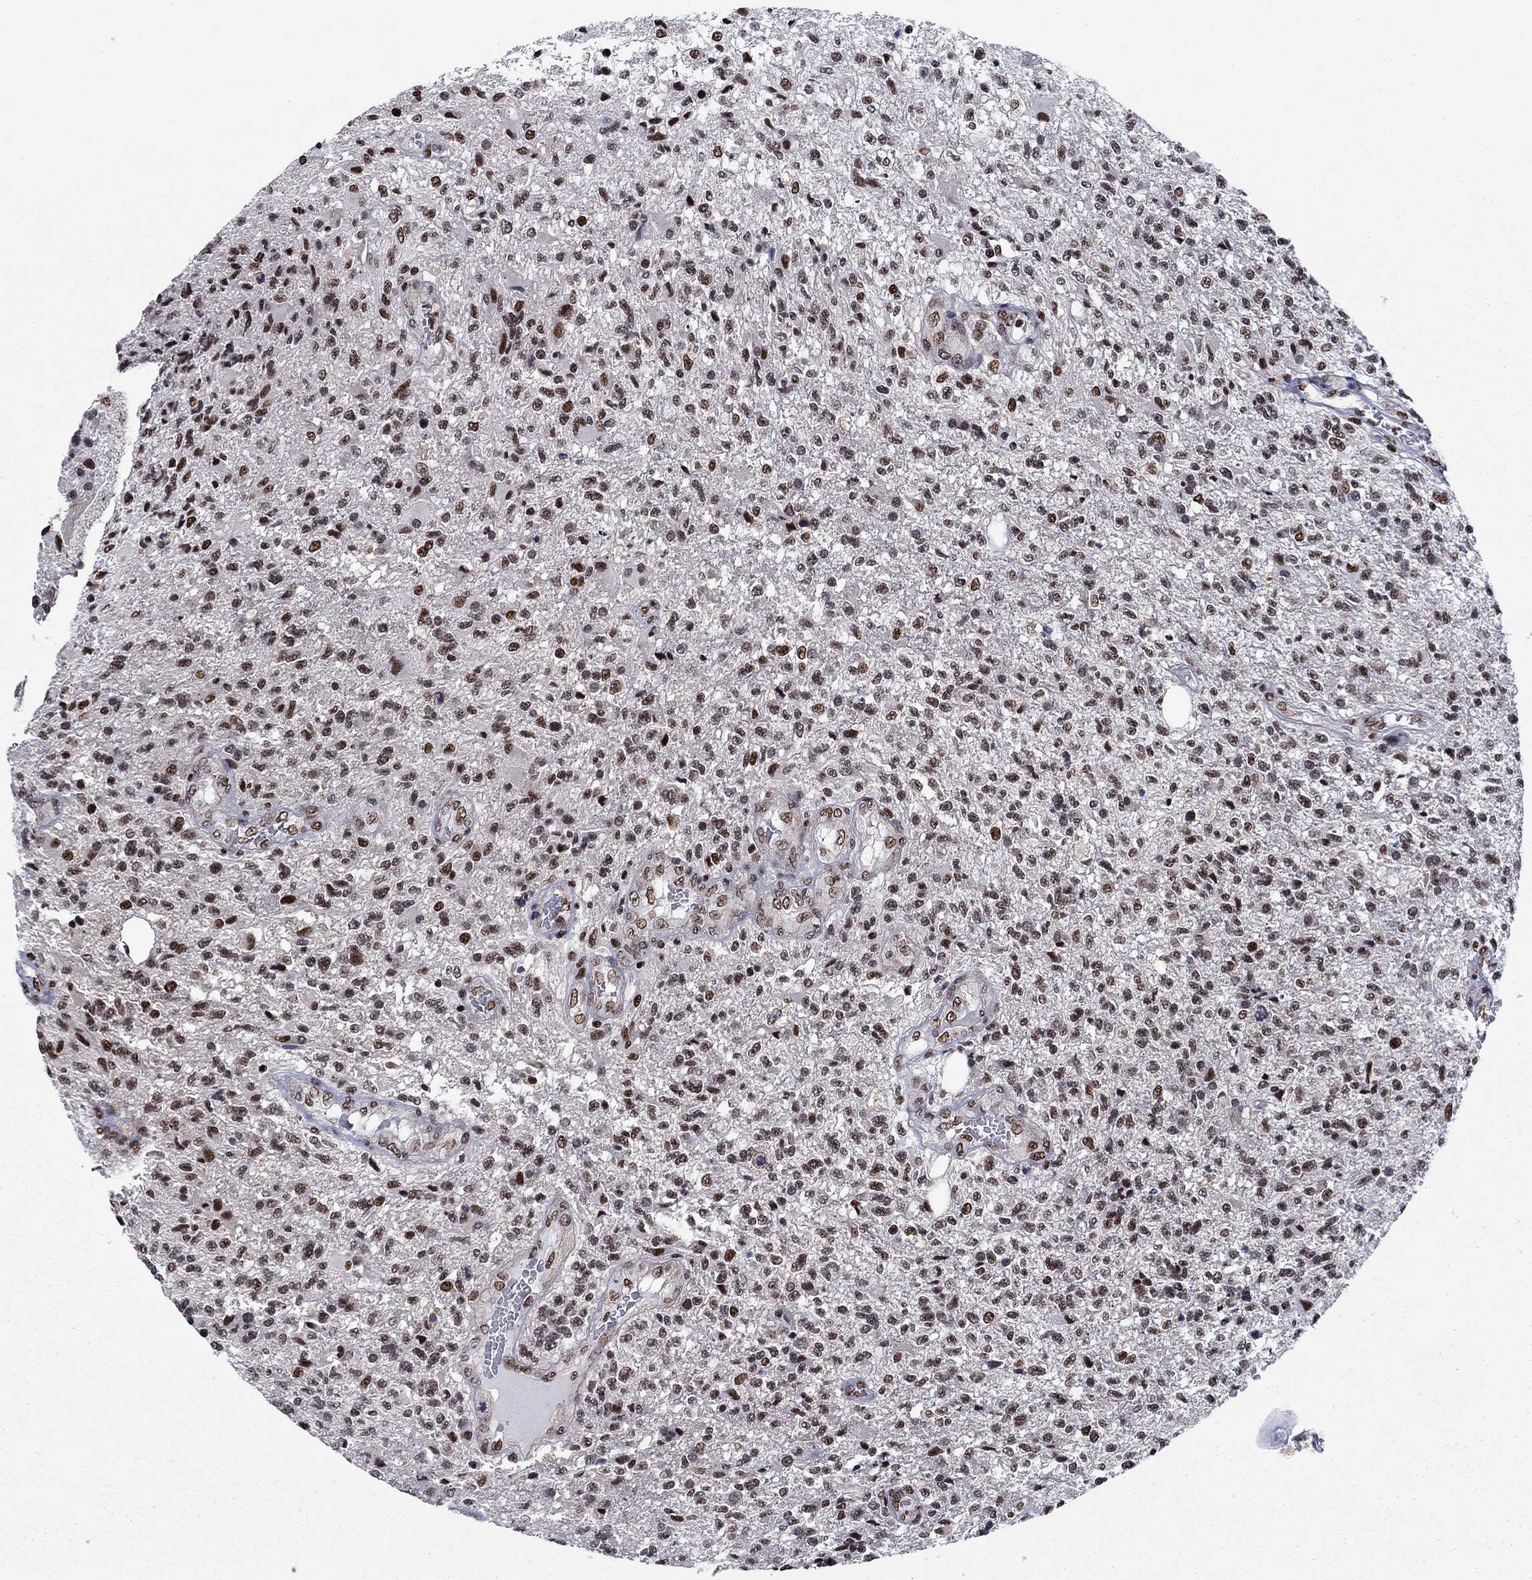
{"staining": {"intensity": "strong", "quantity": "25%-75%", "location": "nuclear"}, "tissue": "glioma", "cell_type": "Tumor cells", "image_type": "cancer", "snomed": [{"axis": "morphology", "description": "Glioma, malignant, High grade"}, {"axis": "topography", "description": "Brain"}], "caption": "Glioma stained with a brown dye exhibits strong nuclear positive expression in approximately 25%-75% of tumor cells.", "gene": "RPRD1B", "patient": {"sex": "male", "age": 56}}